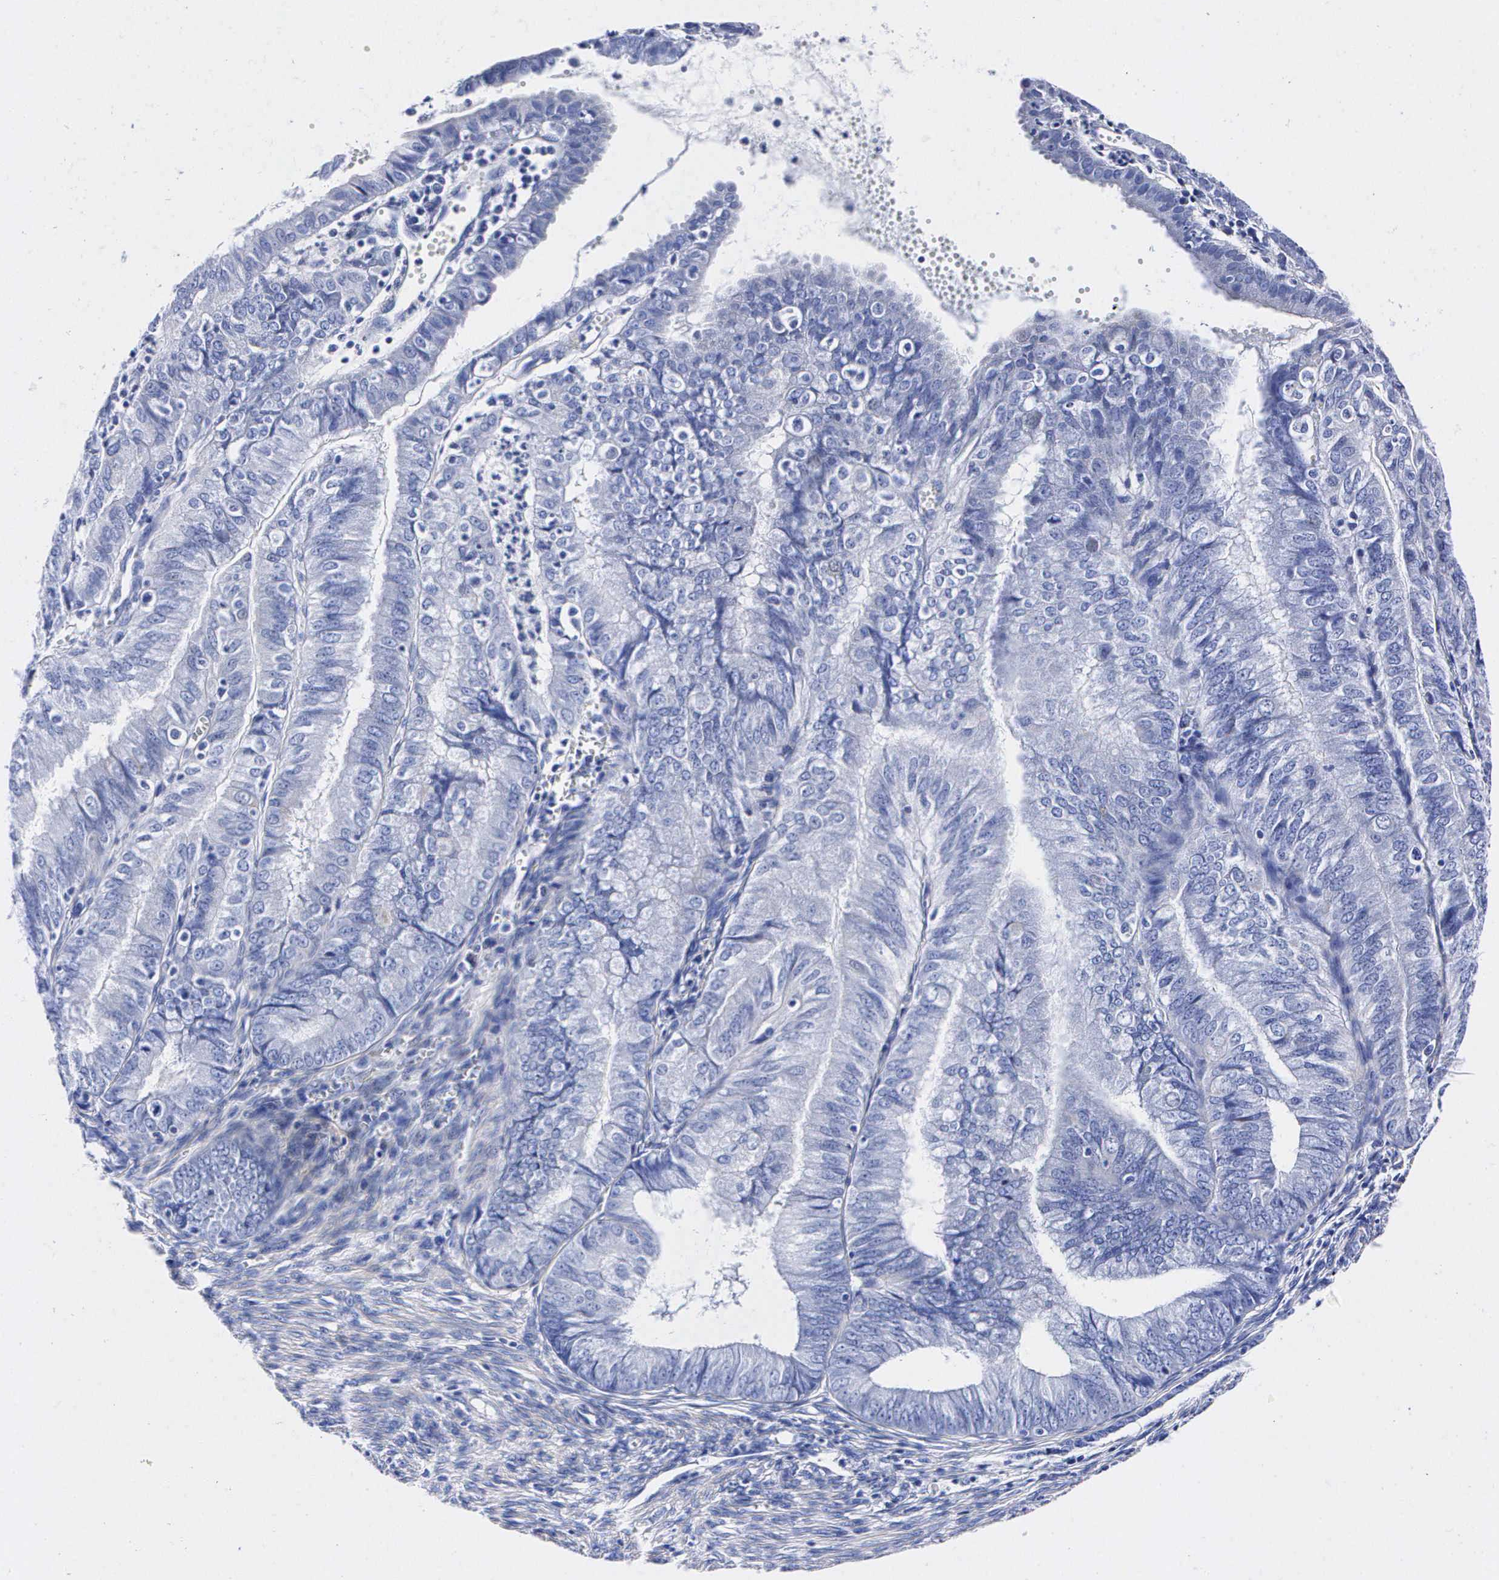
{"staining": {"intensity": "negative", "quantity": "none", "location": "none"}, "tissue": "endometrial cancer", "cell_type": "Tumor cells", "image_type": "cancer", "snomed": [{"axis": "morphology", "description": "Adenocarcinoma, NOS"}, {"axis": "topography", "description": "Endometrium"}], "caption": "Endometrial cancer was stained to show a protein in brown. There is no significant positivity in tumor cells.", "gene": "ENO2", "patient": {"sex": "female", "age": 66}}